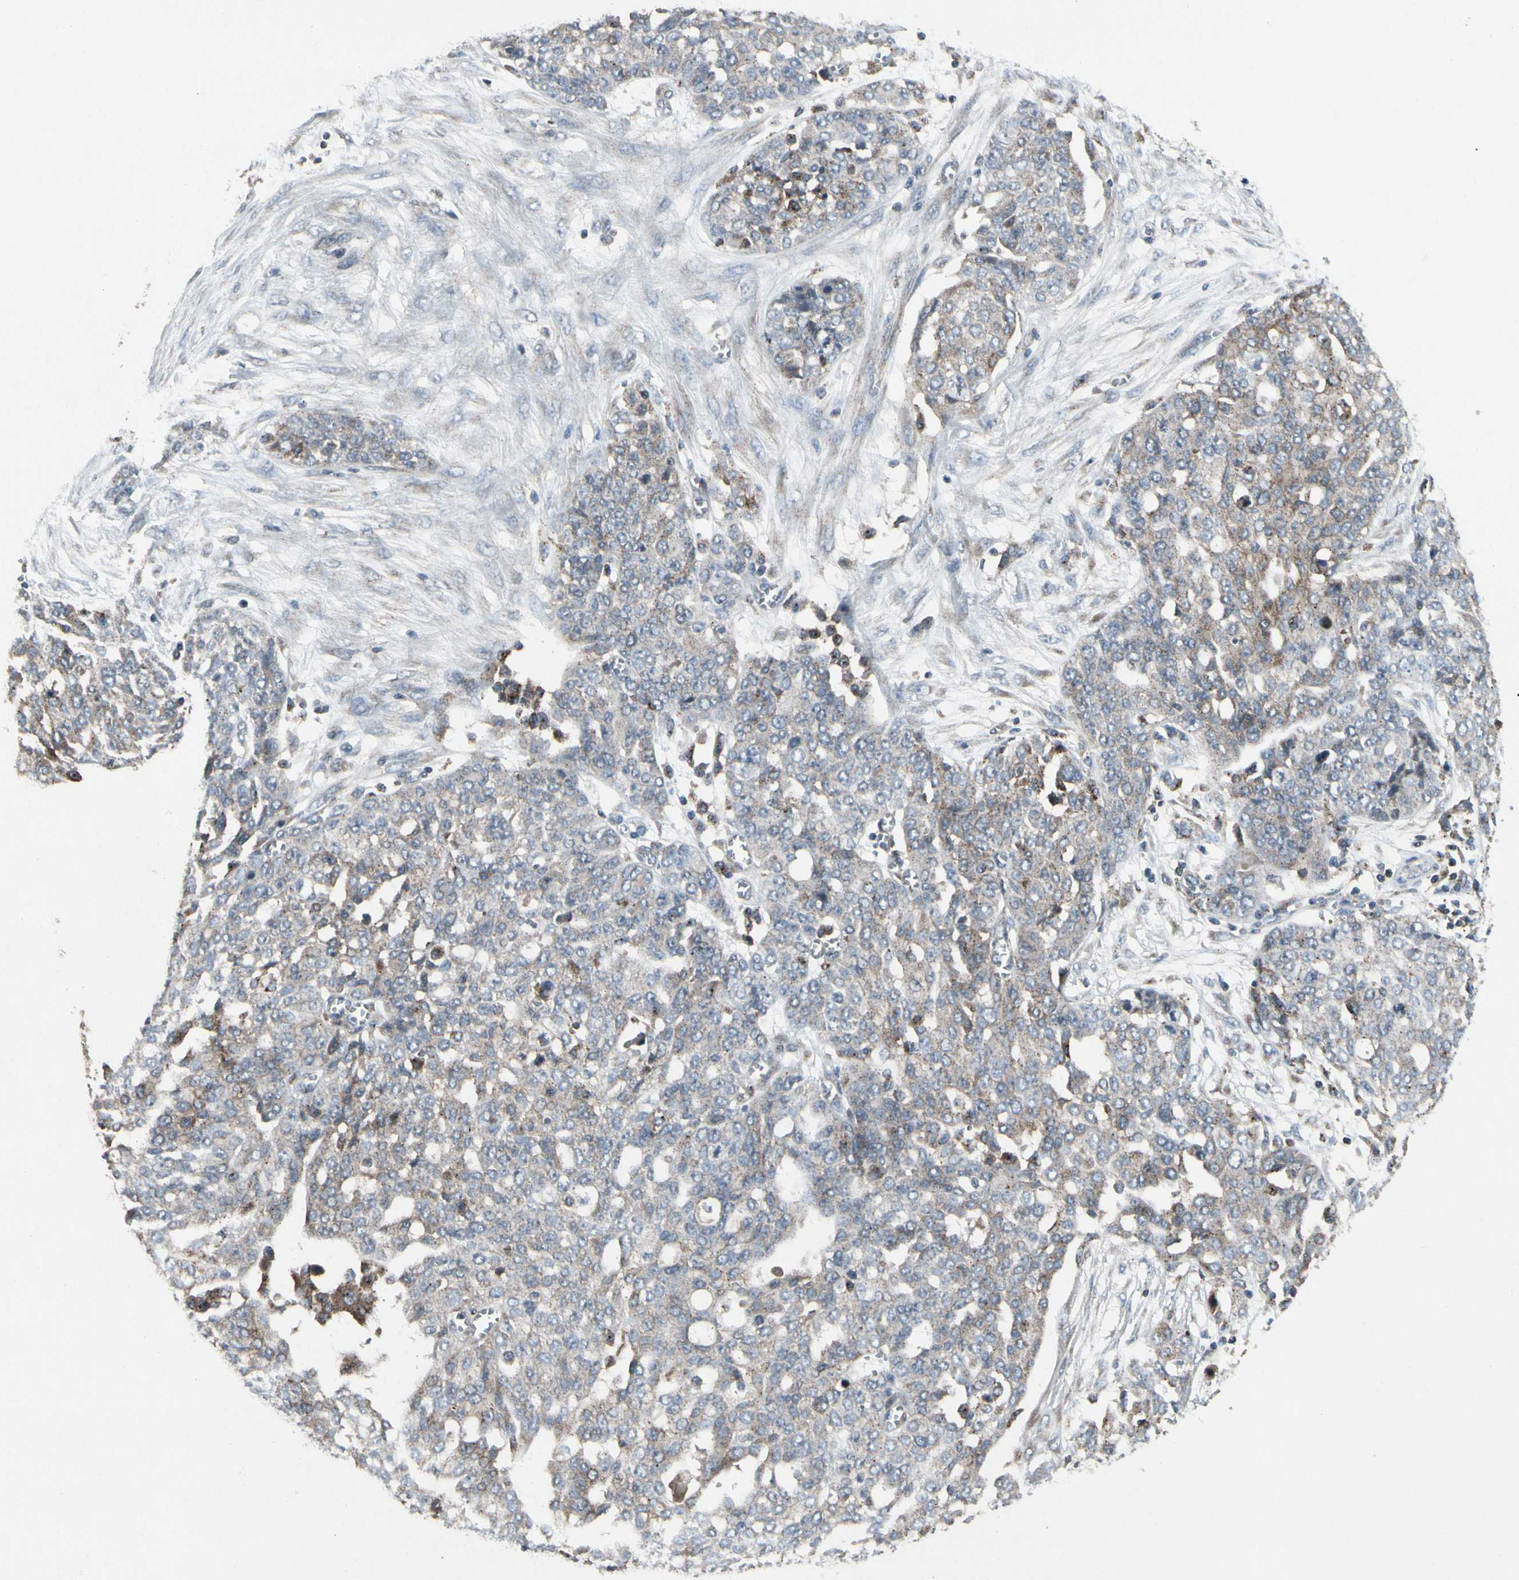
{"staining": {"intensity": "moderate", "quantity": "<25%", "location": "cytoplasmic/membranous"}, "tissue": "ovarian cancer", "cell_type": "Tumor cells", "image_type": "cancer", "snomed": [{"axis": "morphology", "description": "Cystadenocarcinoma, serous, NOS"}, {"axis": "topography", "description": "Soft tissue"}, {"axis": "topography", "description": "Ovary"}], "caption": "Immunohistochemical staining of ovarian cancer displays low levels of moderate cytoplasmic/membranous expression in approximately <25% of tumor cells.", "gene": "NMI", "patient": {"sex": "female", "age": 57}}